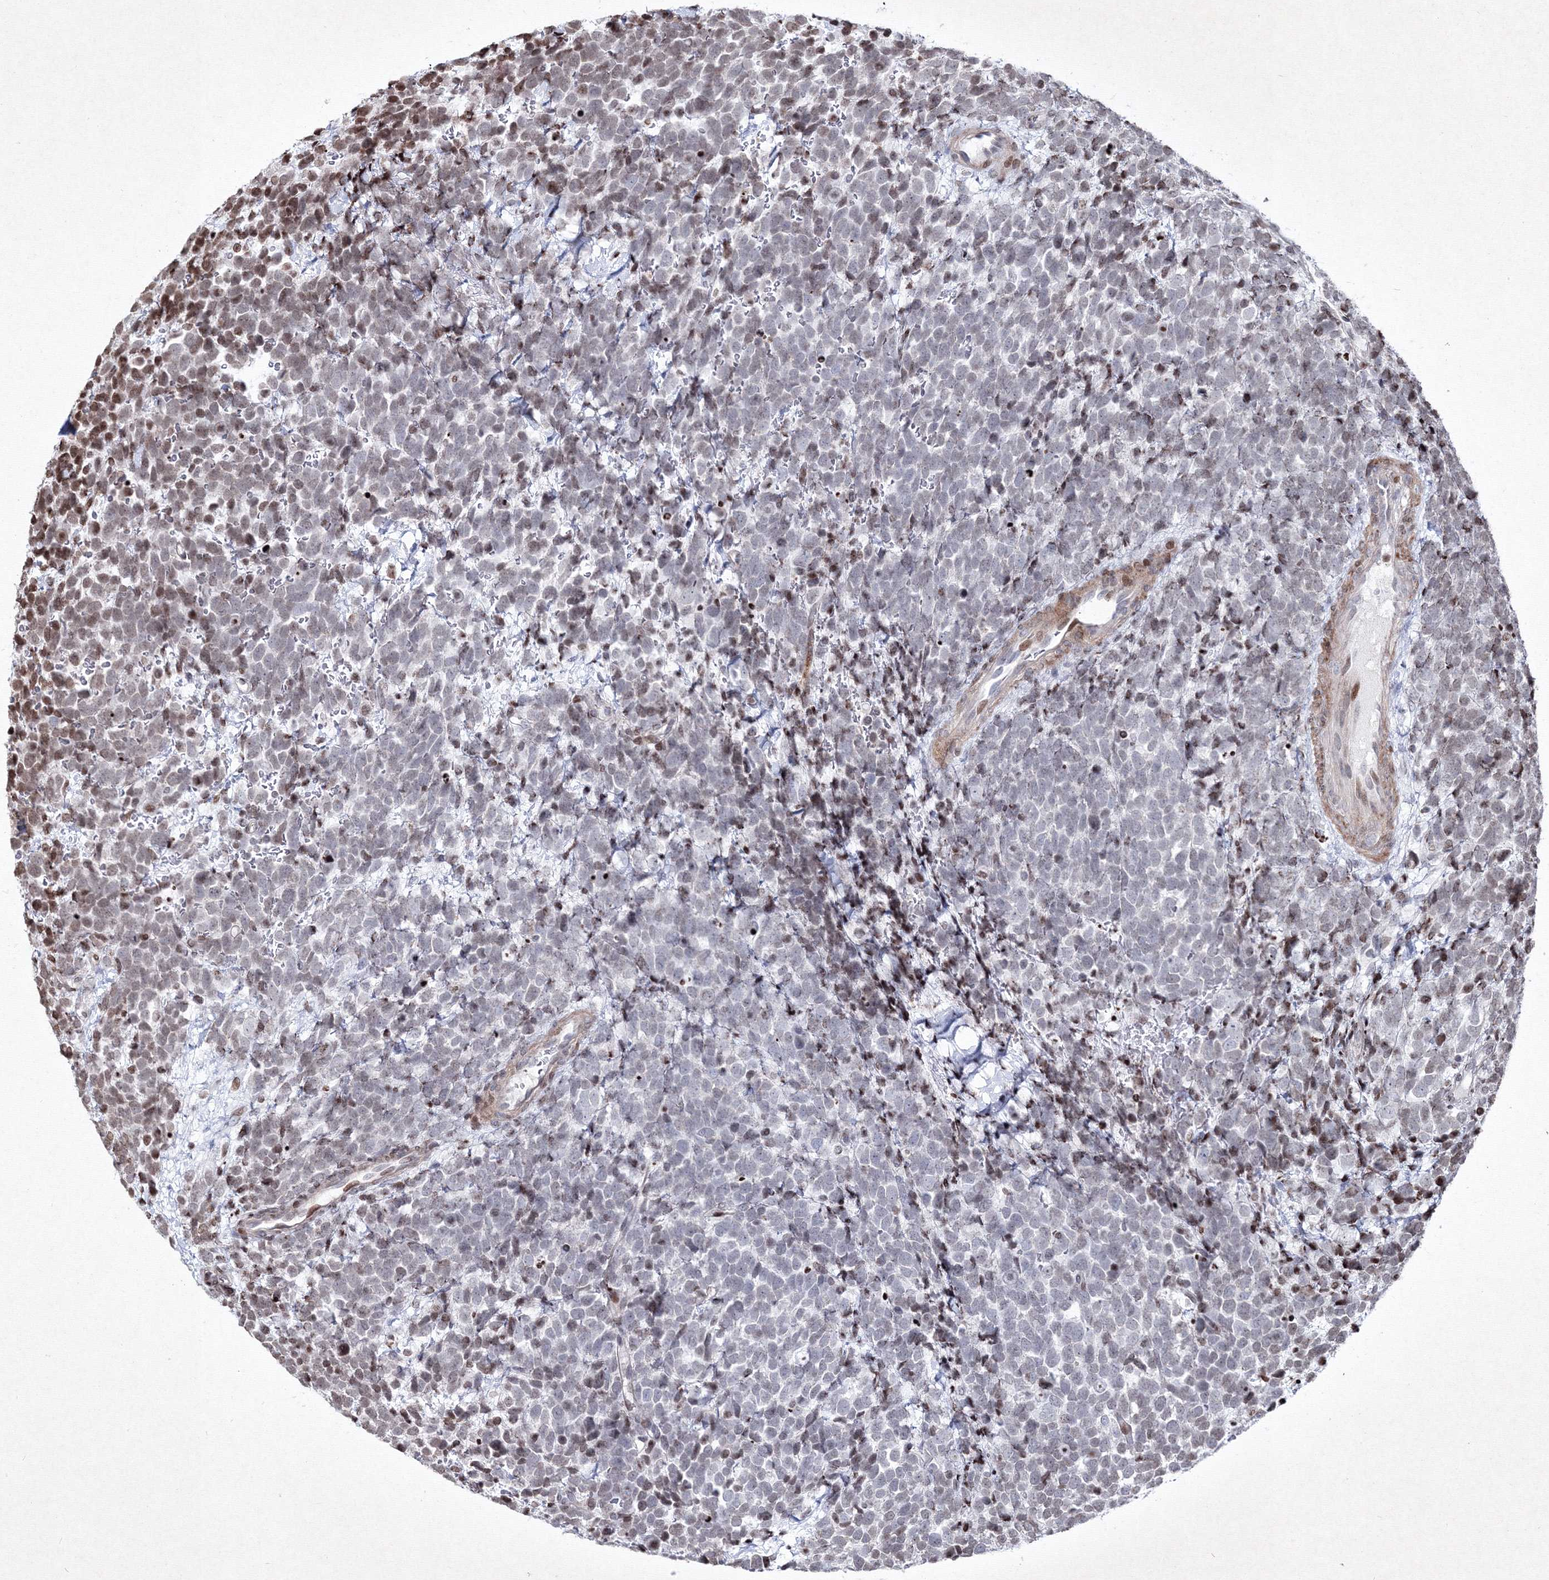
{"staining": {"intensity": "weak", "quantity": "<25%", "location": "nuclear"}, "tissue": "urothelial cancer", "cell_type": "Tumor cells", "image_type": "cancer", "snomed": [{"axis": "morphology", "description": "Urothelial carcinoma, High grade"}, {"axis": "topography", "description": "Urinary bladder"}], "caption": "Tumor cells show no significant protein staining in urothelial cancer.", "gene": "SMIM29", "patient": {"sex": "female", "age": 82}}